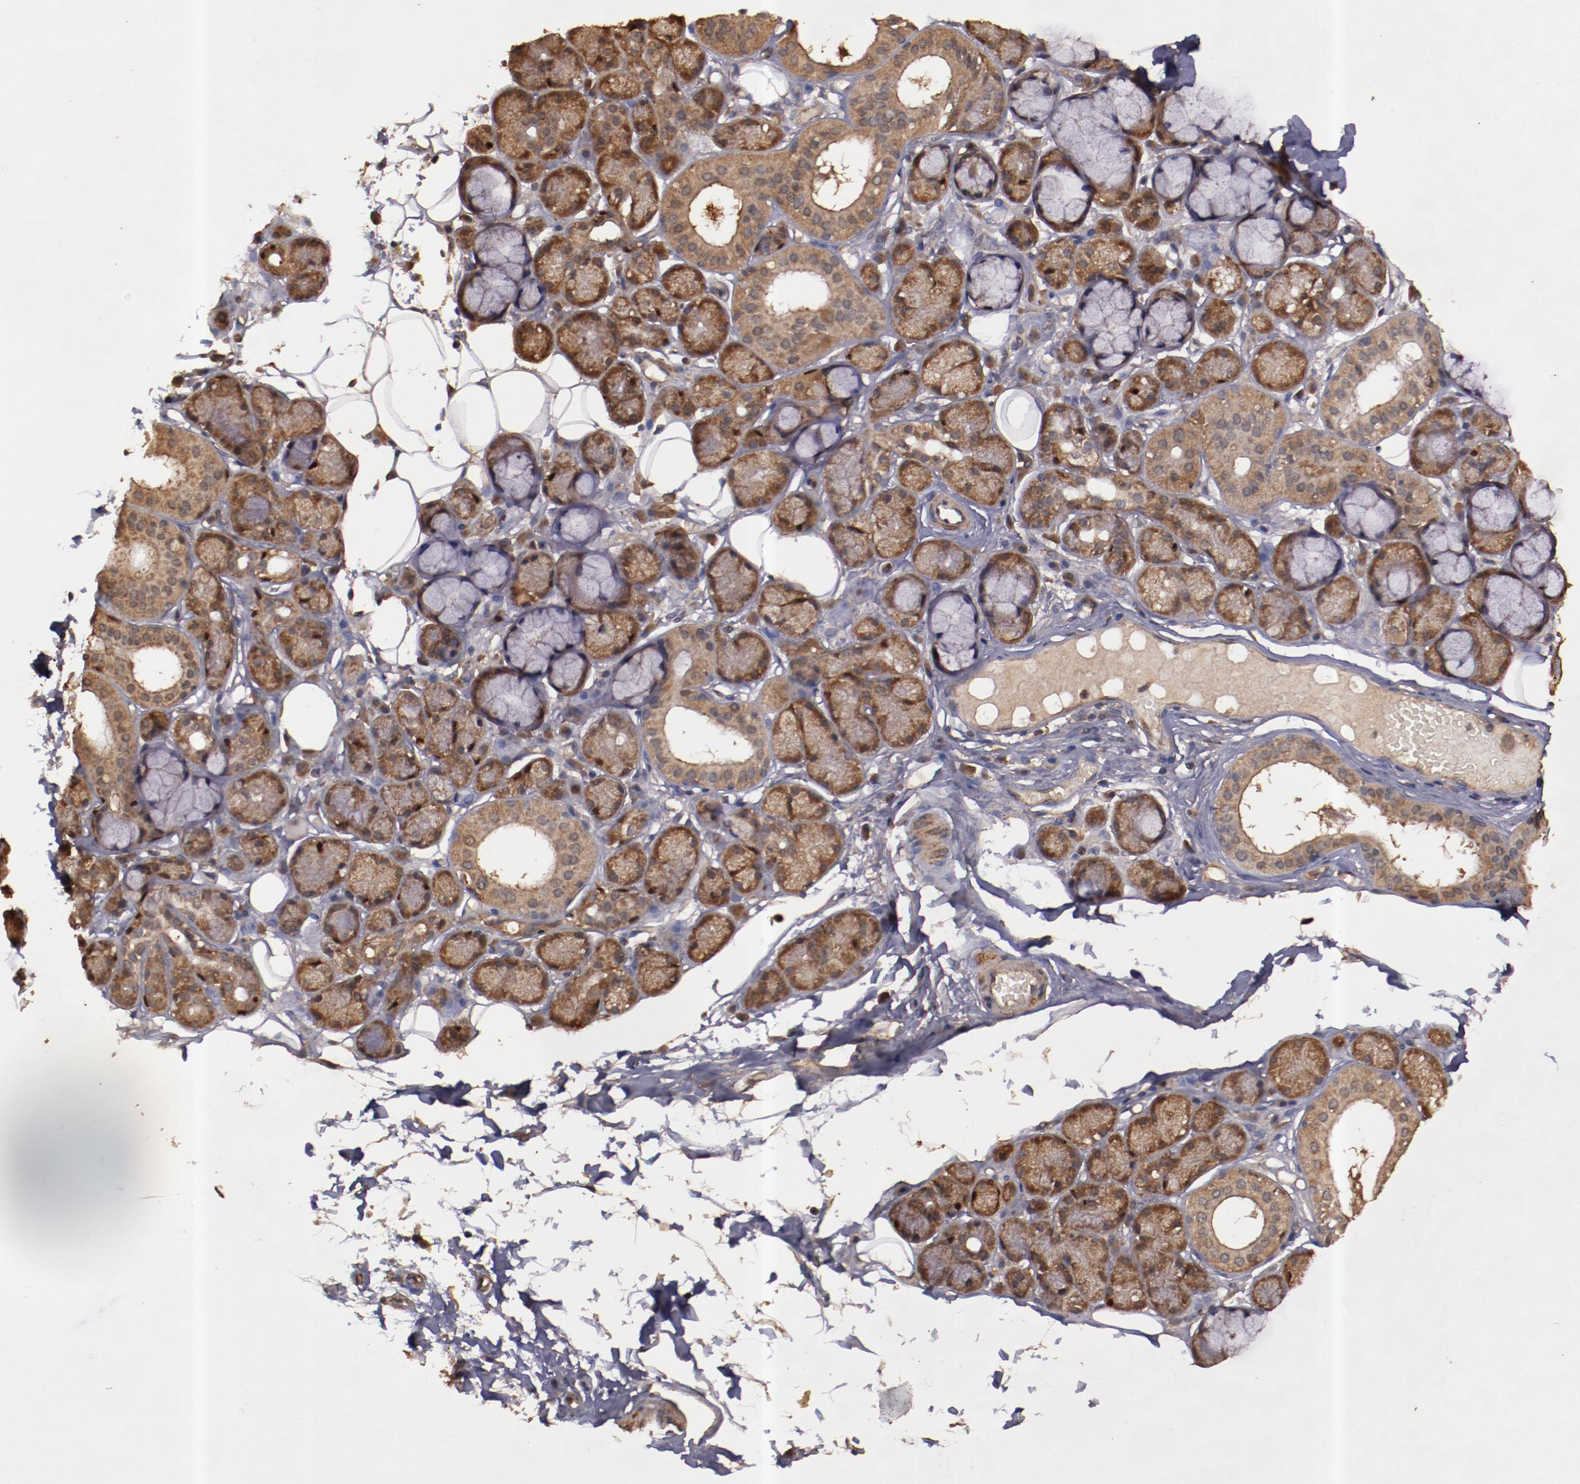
{"staining": {"intensity": "strong", "quantity": ">75%", "location": "cytoplasmic/membranous"}, "tissue": "salivary gland", "cell_type": "Glandular cells", "image_type": "normal", "snomed": [{"axis": "morphology", "description": "Normal tissue, NOS"}, {"axis": "topography", "description": "Skeletal muscle"}, {"axis": "topography", "description": "Oral tissue"}, {"axis": "topography", "description": "Salivary gland"}, {"axis": "topography", "description": "Peripheral nerve tissue"}], "caption": "IHC histopathology image of benign salivary gland: salivary gland stained using IHC shows high levels of strong protein expression localized specifically in the cytoplasmic/membranous of glandular cells, appearing as a cytoplasmic/membranous brown color.", "gene": "TXNDC16", "patient": {"sex": "male", "age": 54}}